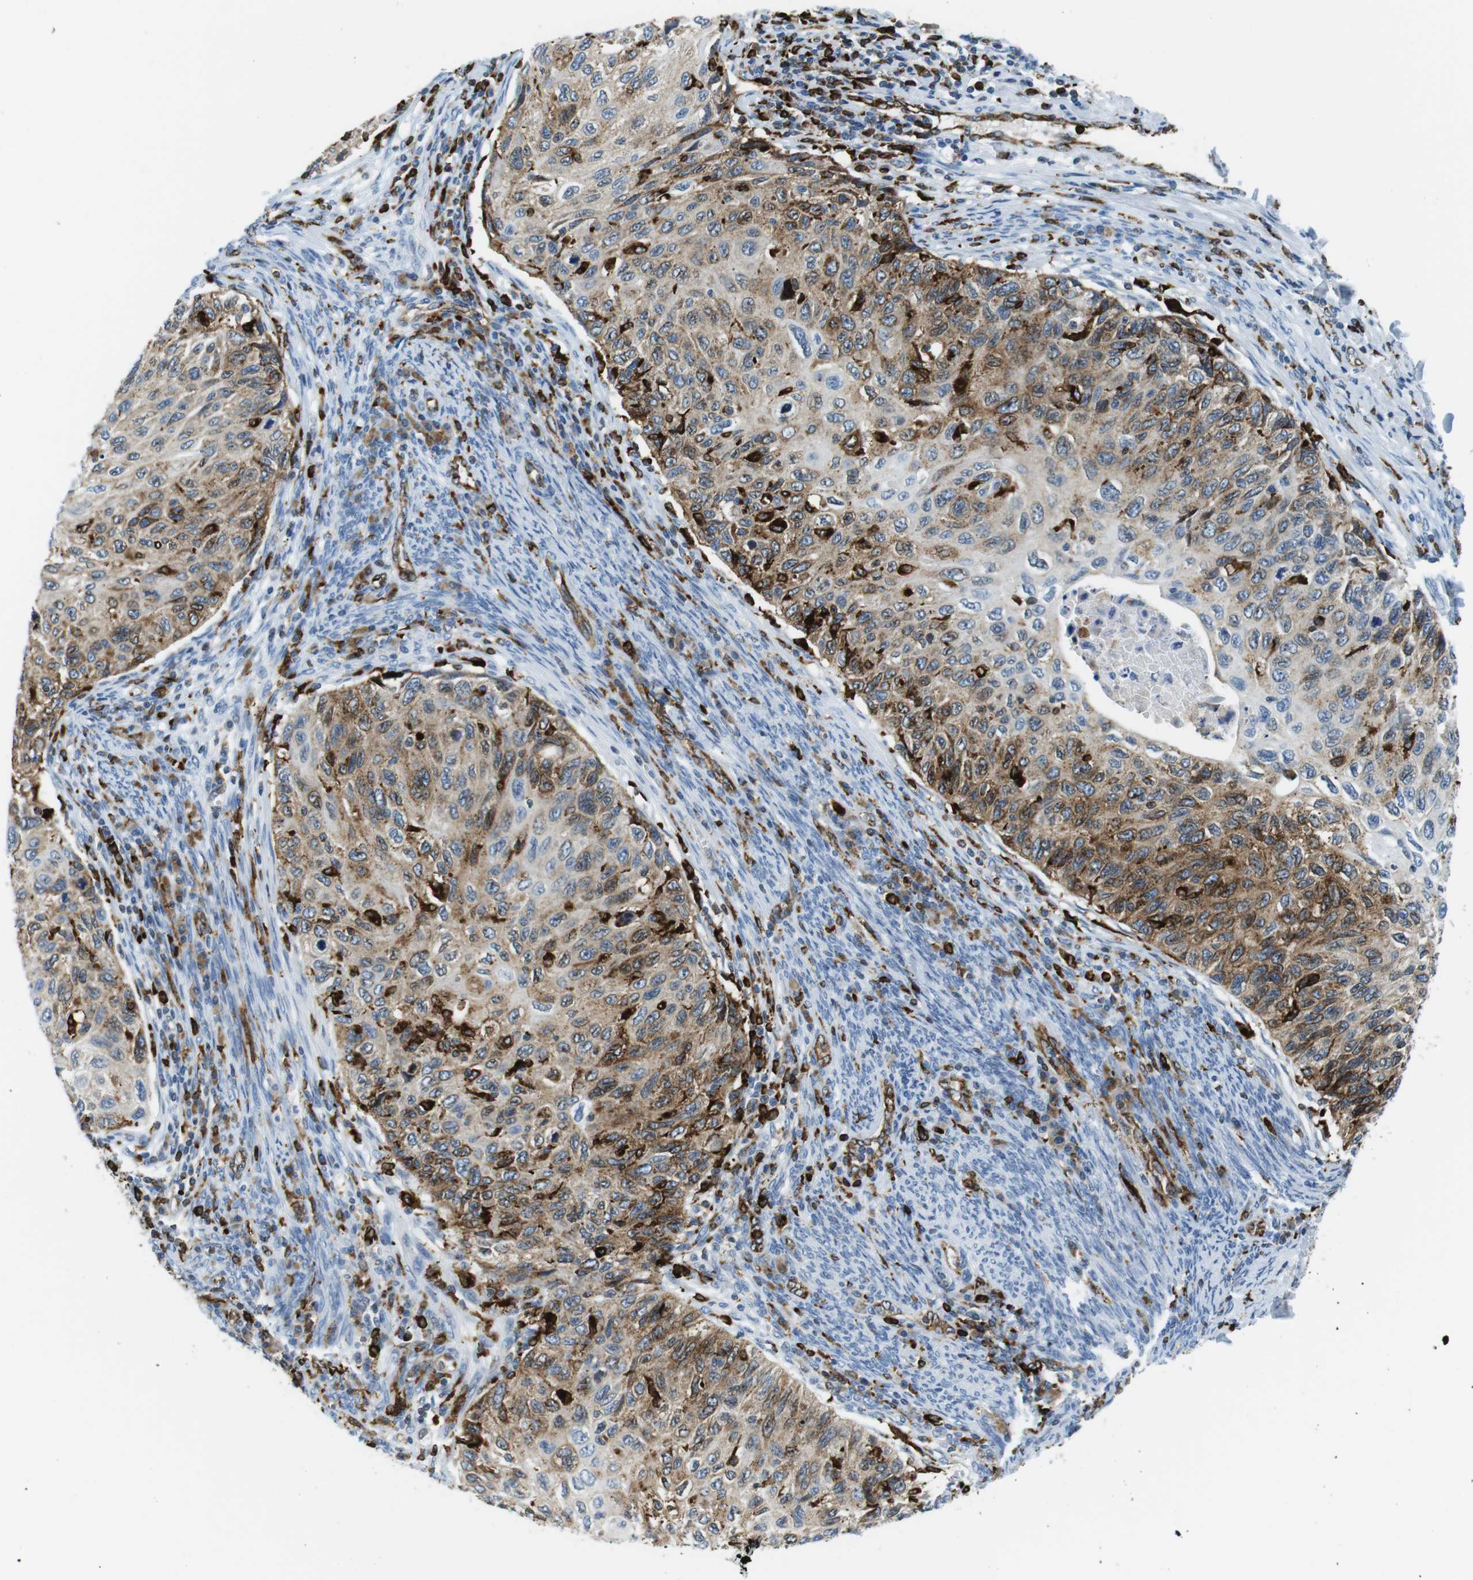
{"staining": {"intensity": "moderate", "quantity": ">75%", "location": "cytoplasmic/membranous"}, "tissue": "cervical cancer", "cell_type": "Tumor cells", "image_type": "cancer", "snomed": [{"axis": "morphology", "description": "Squamous cell carcinoma, NOS"}, {"axis": "topography", "description": "Cervix"}], "caption": "Protein expression by immunohistochemistry exhibits moderate cytoplasmic/membranous expression in approximately >75% of tumor cells in cervical cancer (squamous cell carcinoma).", "gene": "CIITA", "patient": {"sex": "female", "age": 70}}